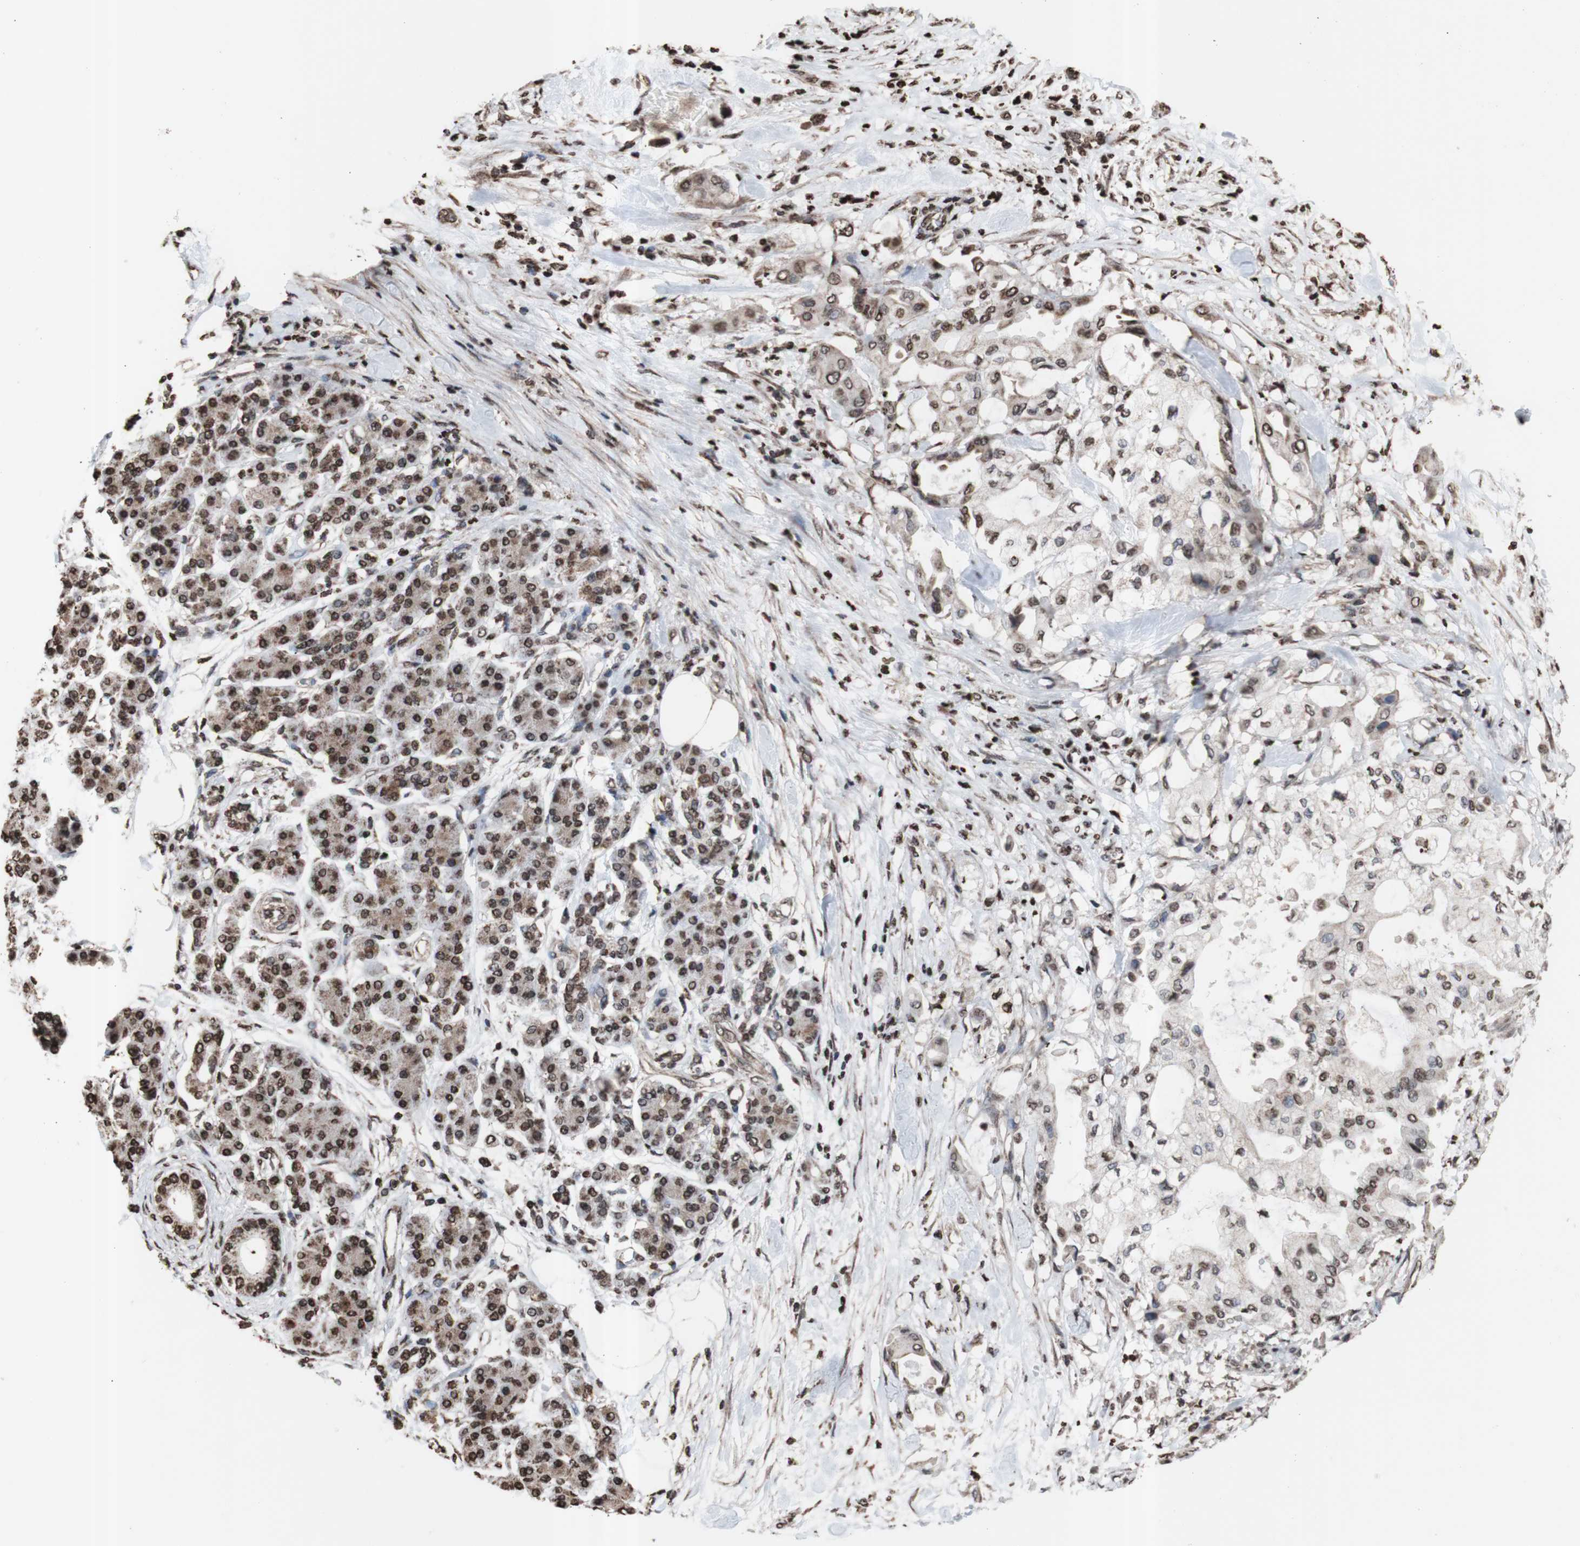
{"staining": {"intensity": "weak", "quantity": ">75%", "location": "nuclear"}, "tissue": "pancreatic cancer", "cell_type": "Tumor cells", "image_type": "cancer", "snomed": [{"axis": "morphology", "description": "Adenocarcinoma, NOS"}, {"axis": "morphology", "description": "Adenocarcinoma, metastatic, NOS"}, {"axis": "topography", "description": "Lymph node"}, {"axis": "topography", "description": "Pancreas"}, {"axis": "topography", "description": "Duodenum"}], "caption": "Immunohistochemistry staining of pancreatic cancer (metastatic adenocarcinoma), which shows low levels of weak nuclear expression in about >75% of tumor cells indicating weak nuclear protein positivity. The staining was performed using DAB (brown) for protein detection and nuclei were counterstained in hematoxylin (blue).", "gene": "SNAI2", "patient": {"sex": "female", "age": 64}}